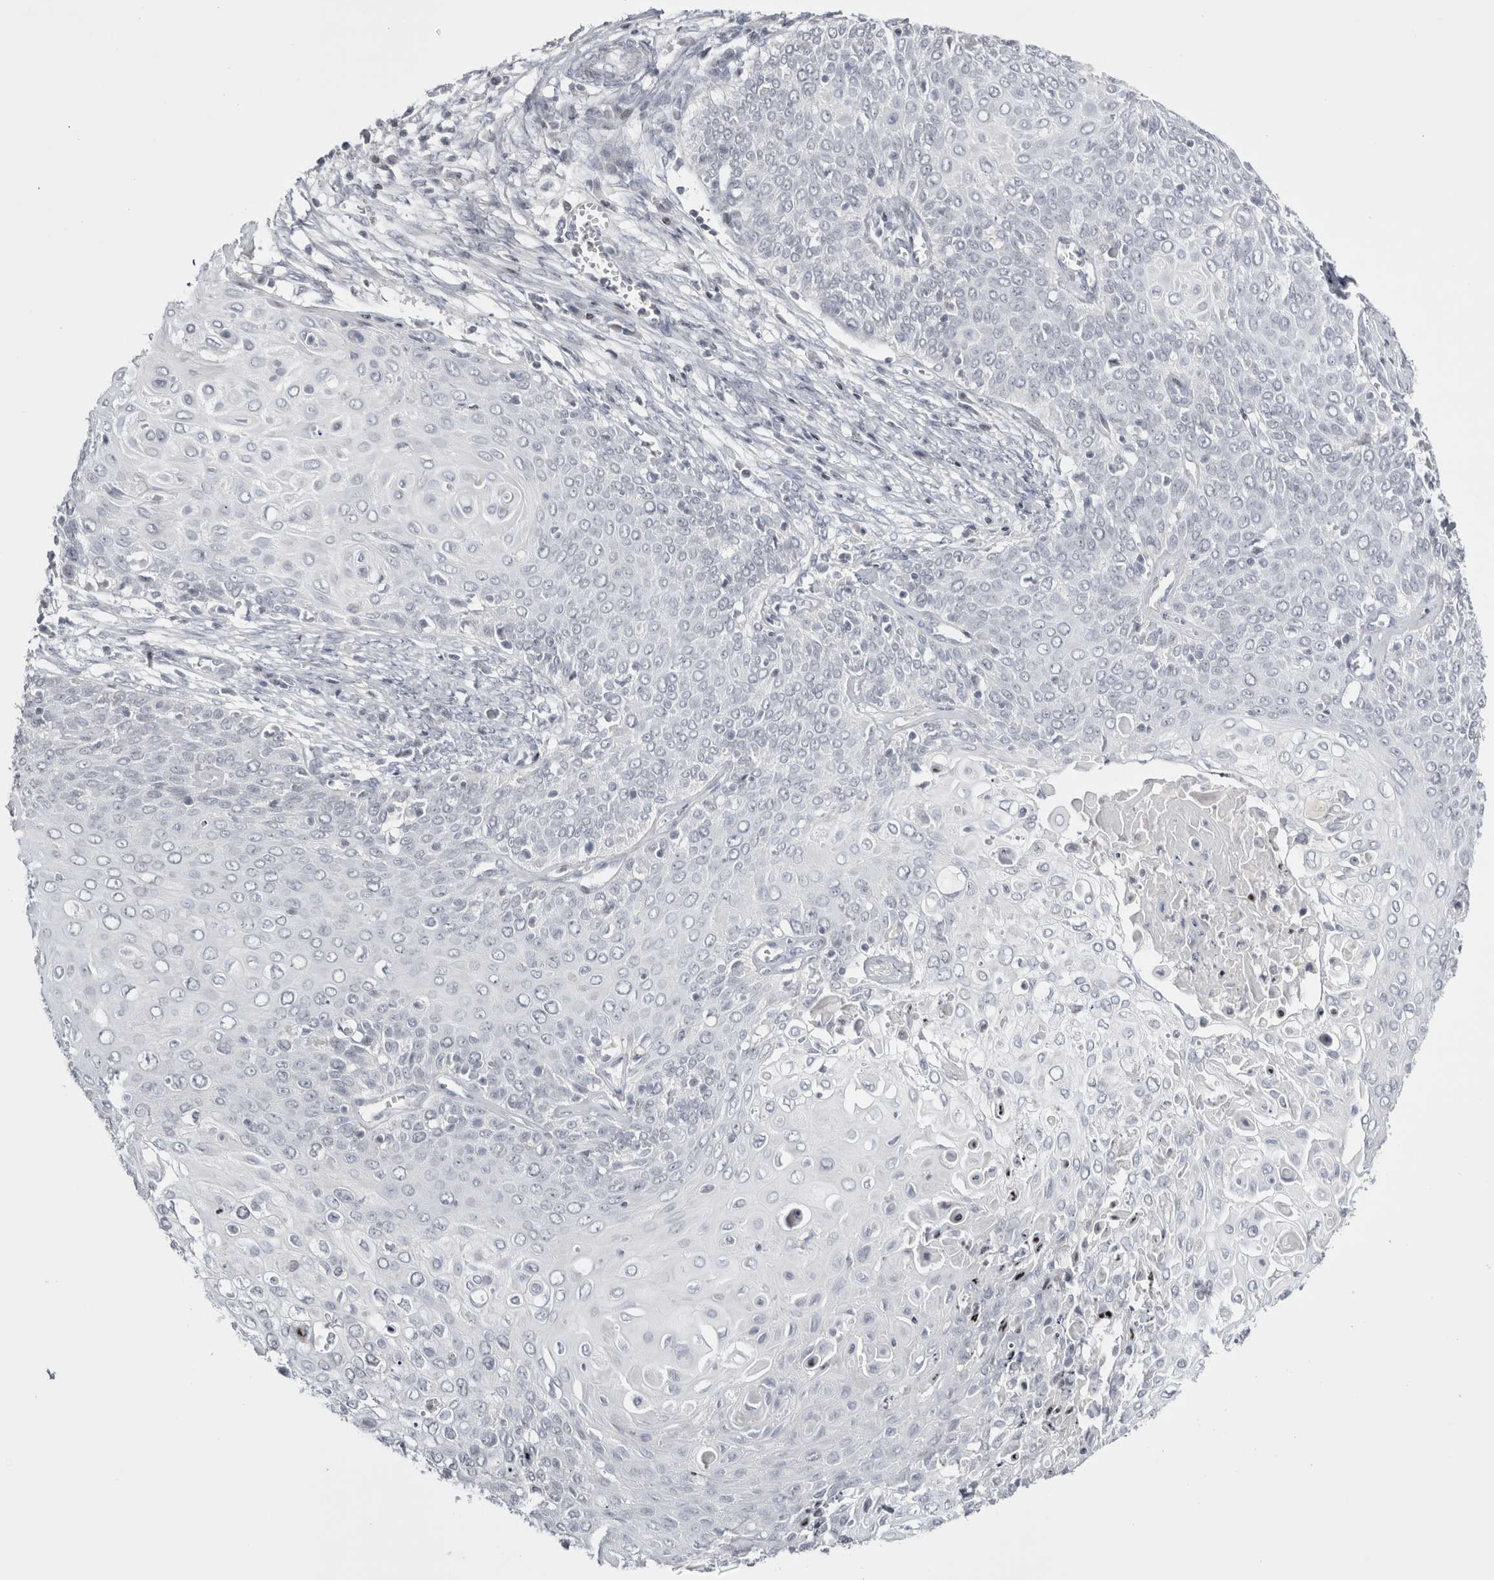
{"staining": {"intensity": "negative", "quantity": "none", "location": "none"}, "tissue": "cervical cancer", "cell_type": "Tumor cells", "image_type": "cancer", "snomed": [{"axis": "morphology", "description": "Squamous cell carcinoma, NOS"}, {"axis": "topography", "description": "Cervix"}], "caption": "The histopathology image reveals no staining of tumor cells in squamous cell carcinoma (cervical).", "gene": "FNDC8", "patient": {"sex": "female", "age": 39}}